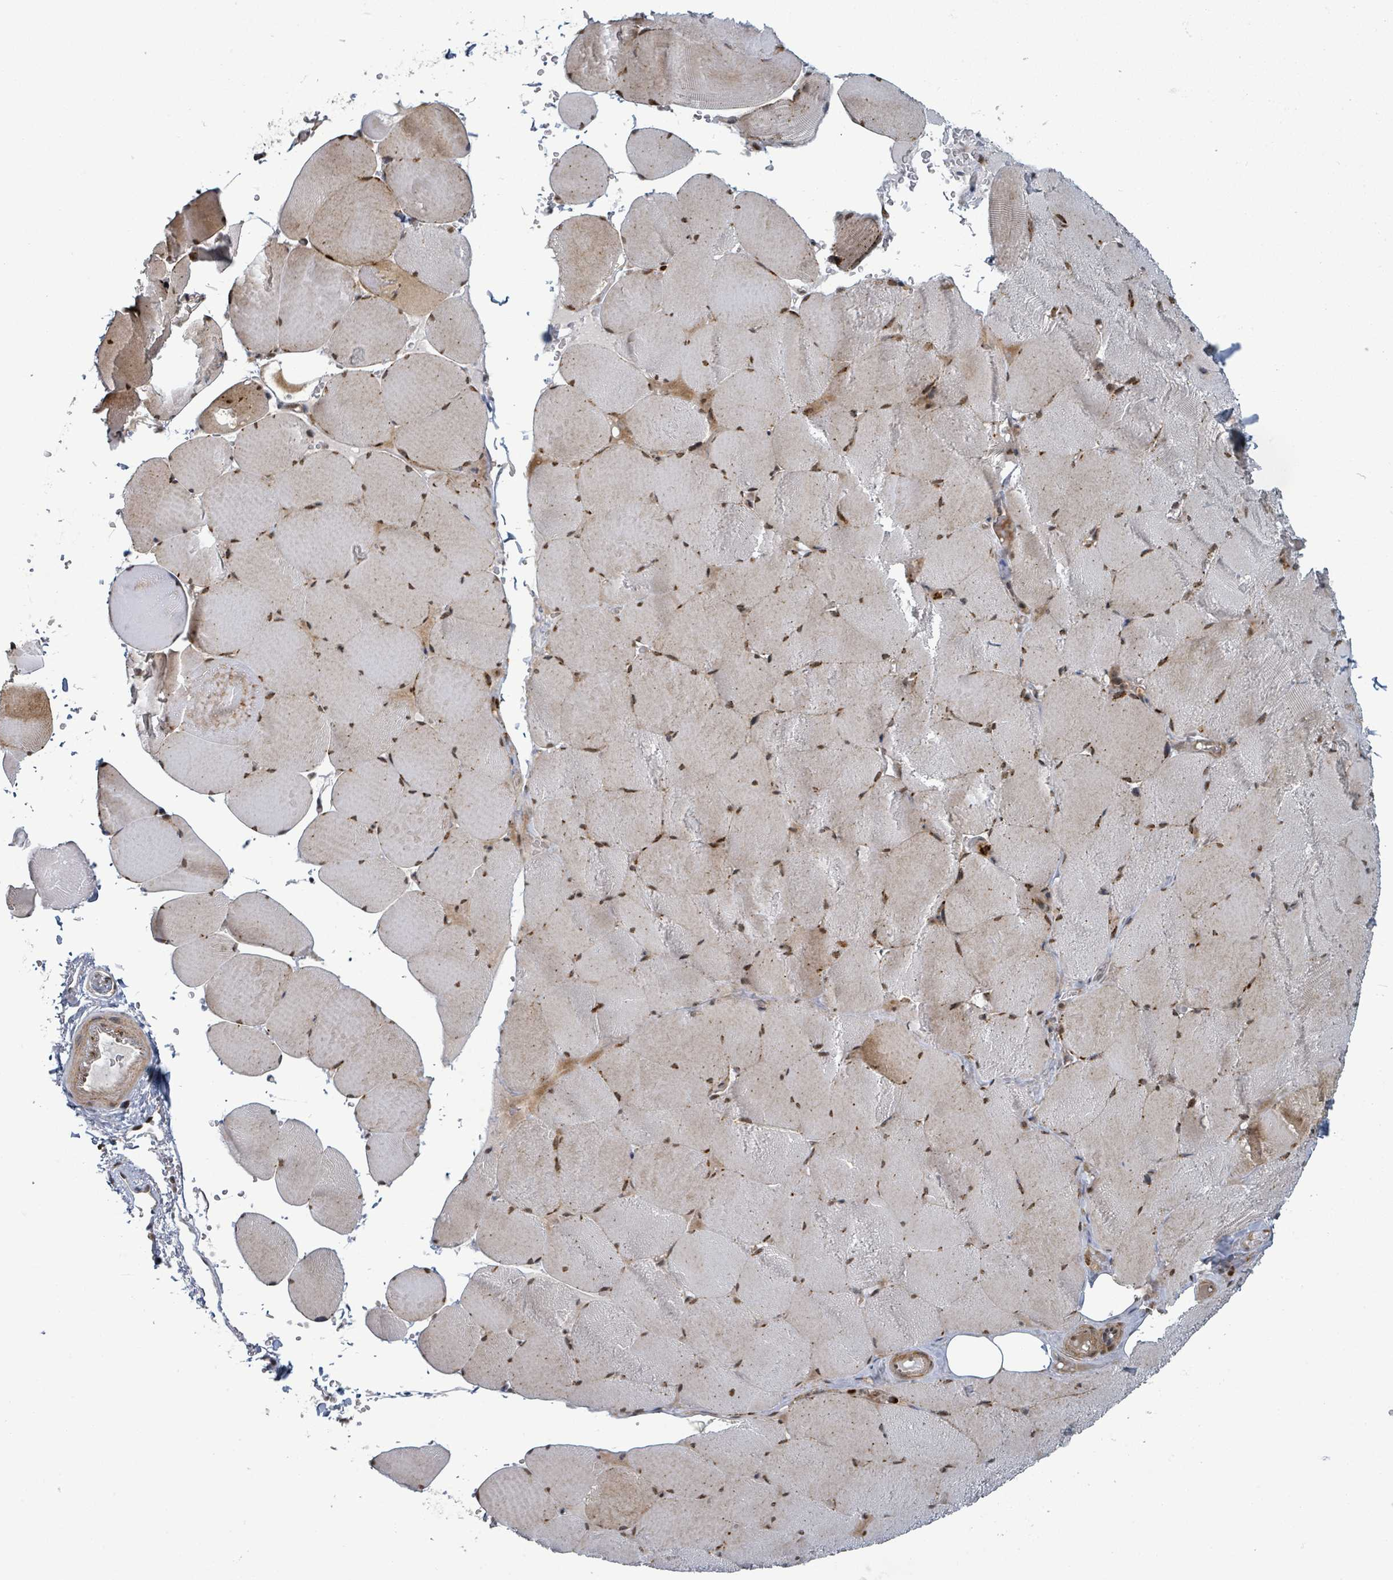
{"staining": {"intensity": "moderate", "quantity": ">75%", "location": "cytoplasmic/membranous,nuclear"}, "tissue": "skeletal muscle", "cell_type": "Myocytes", "image_type": "normal", "snomed": [{"axis": "morphology", "description": "Normal tissue, NOS"}, {"axis": "topography", "description": "Skeletal muscle"}, {"axis": "topography", "description": "Head-Neck"}], "caption": "High-power microscopy captured an immunohistochemistry (IHC) micrograph of unremarkable skeletal muscle, revealing moderate cytoplasmic/membranous,nuclear expression in about >75% of myocytes. The protein of interest is stained brown, and the nuclei are stained in blue (DAB (3,3'-diaminobenzidine) IHC with brightfield microscopy, high magnification).", "gene": "GTF3C1", "patient": {"sex": "male", "age": 66}}